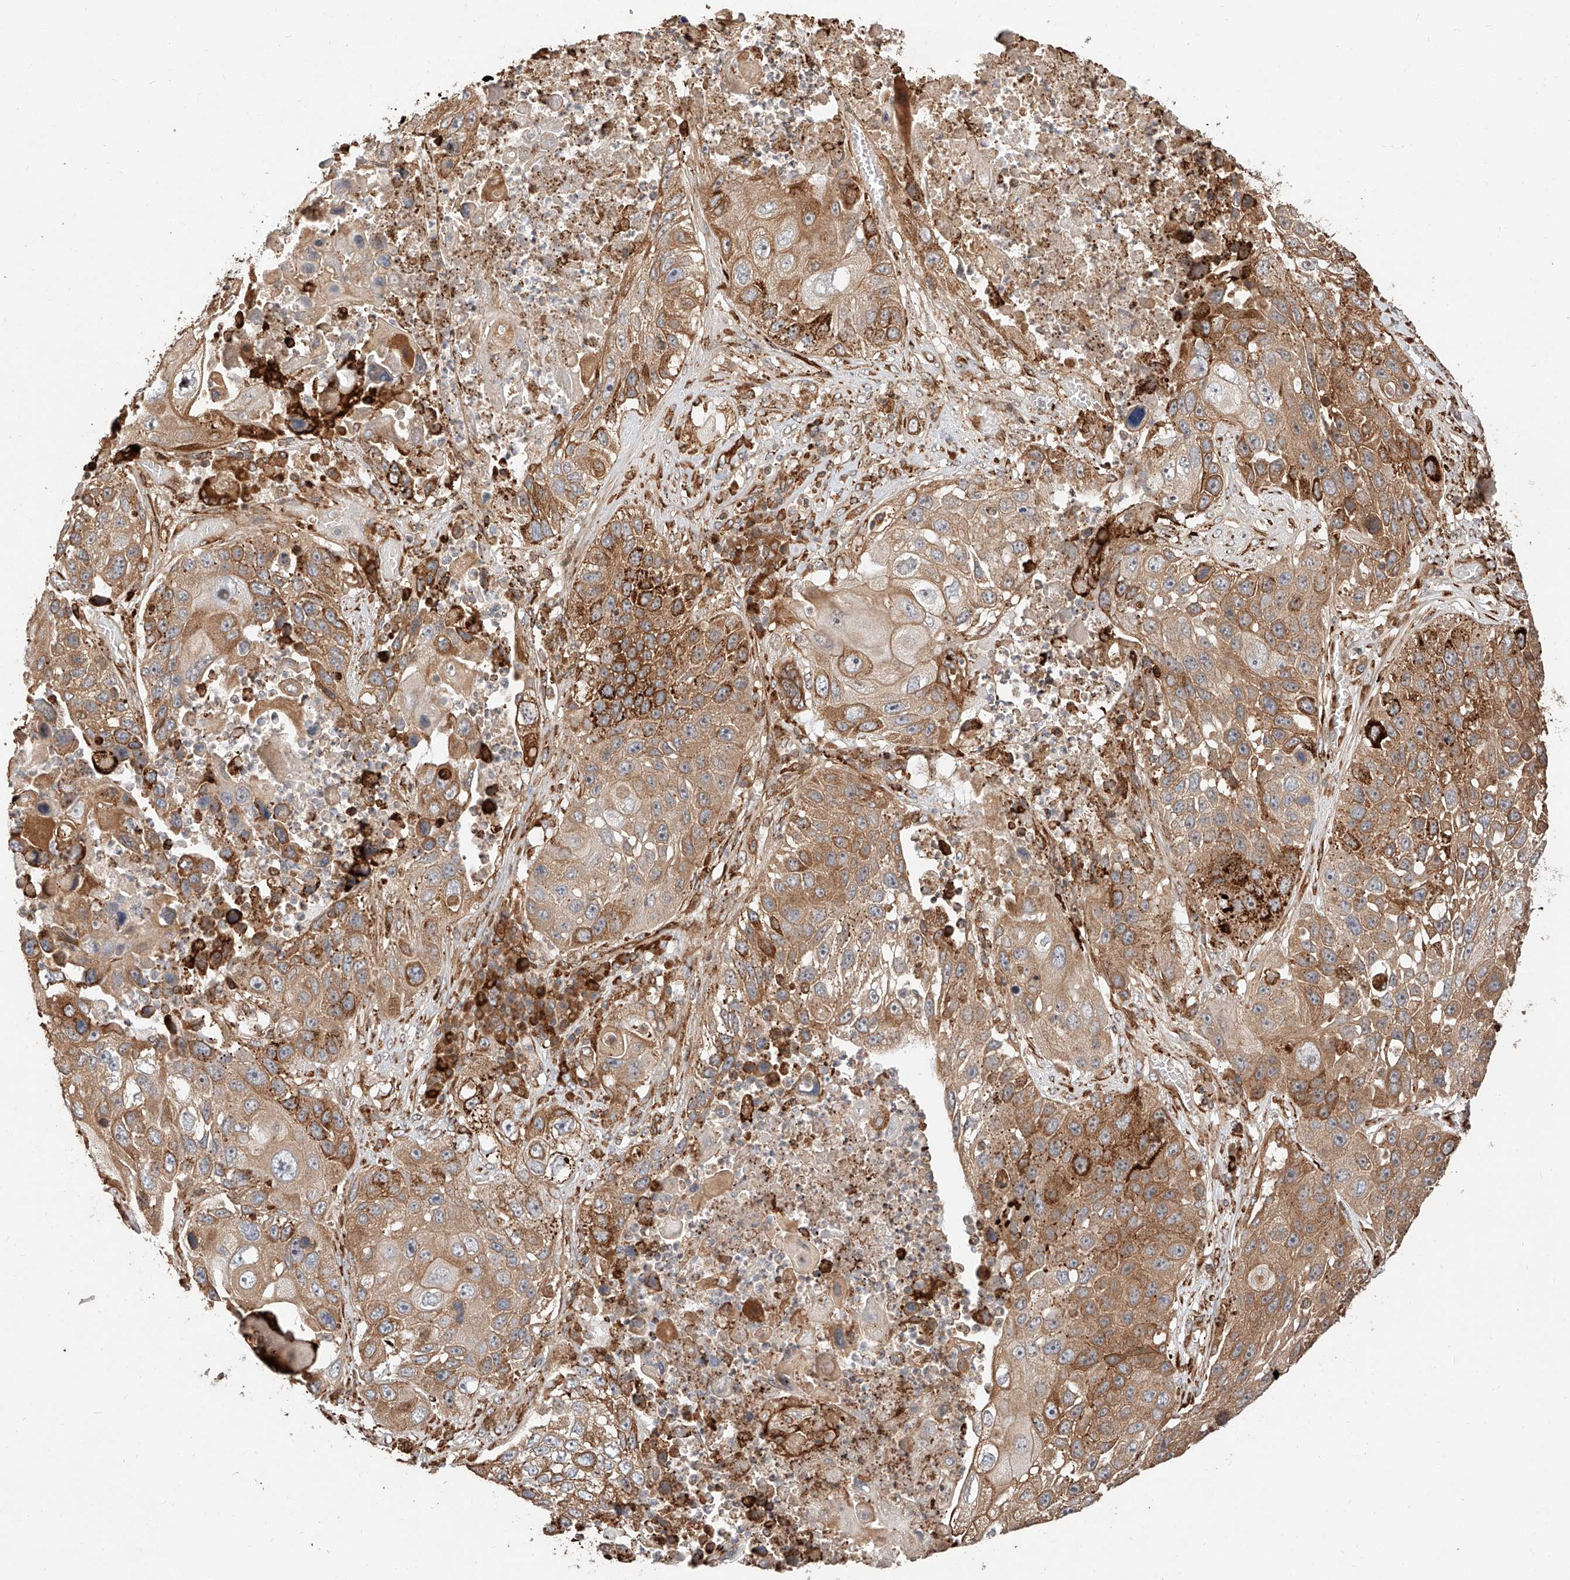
{"staining": {"intensity": "moderate", "quantity": ">75%", "location": "cytoplasmic/membranous"}, "tissue": "lung cancer", "cell_type": "Tumor cells", "image_type": "cancer", "snomed": [{"axis": "morphology", "description": "Squamous cell carcinoma, NOS"}, {"axis": "topography", "description": "Lung"}], "caption": "Lung cancer stained for a protein exhibits moderate cytoplasmic/membranous positivity in tumor cells. The protein is shown in brown color, while the nuclei are stained blue.", "gene": "ZNF84", "patient": {"sex": "male", "age": 61}}